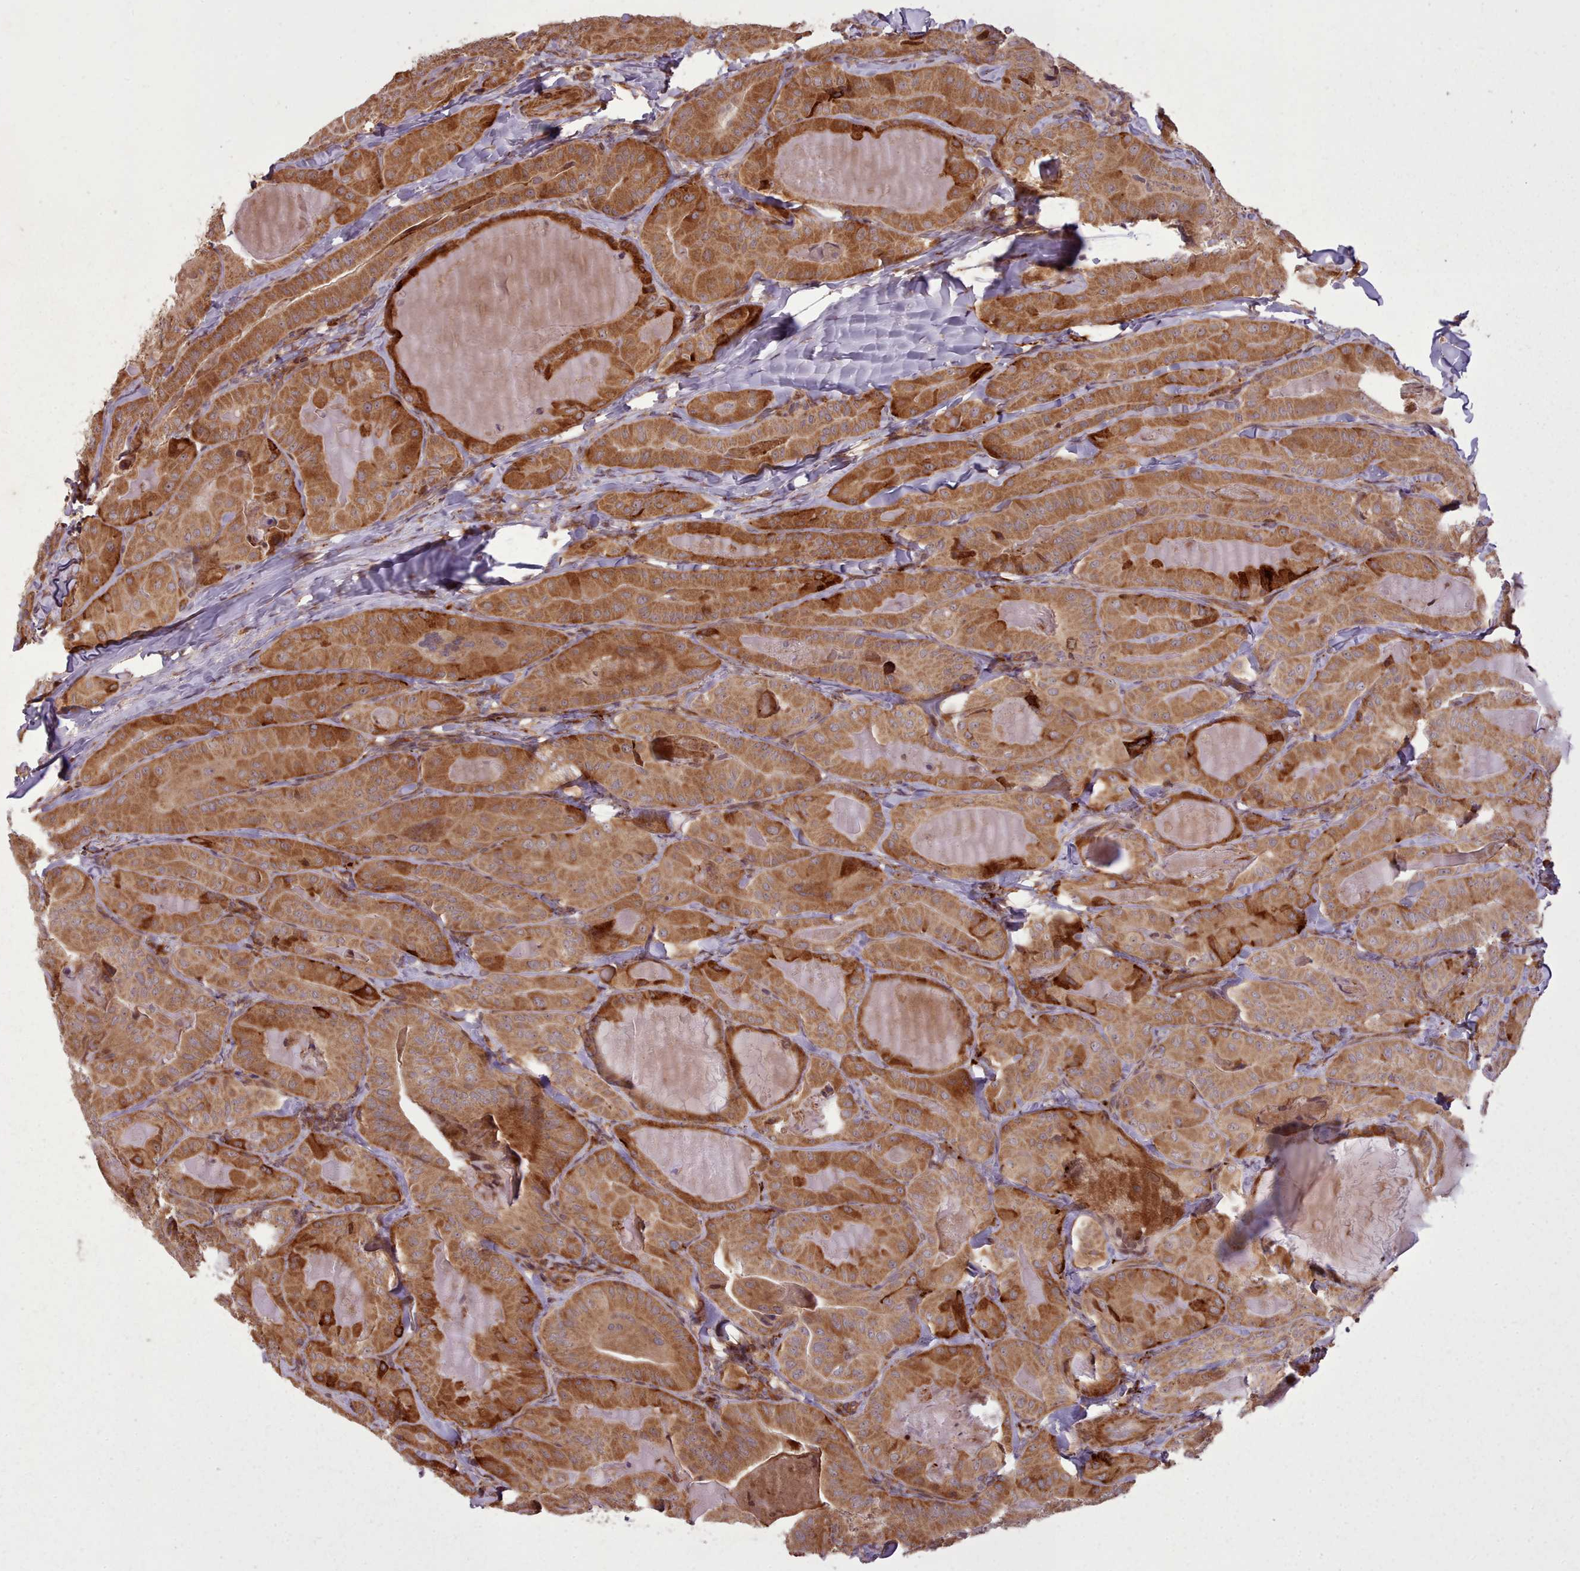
{"staining": {"intensity": "strong", "quantity": ">75%", "location": "cytoplasmic/membranous"}, "tissue": "thyroid cancer", "cell_type": "Tumor cells", "image_type": "cancer", "snomed": [{"axis": "morphology", "description": "Papillary adenocarcinoma, NOS"}, {"axis": "topography", "description": "Thyroid gland"}], "caption": "A brown stain shows strong cytoplasmic/membranous staining of a protein in thyroid papillary adenocarcinoma tumor cells.", "gene": "NLRP7", "patient": {"sex": "female", "age": 68}}